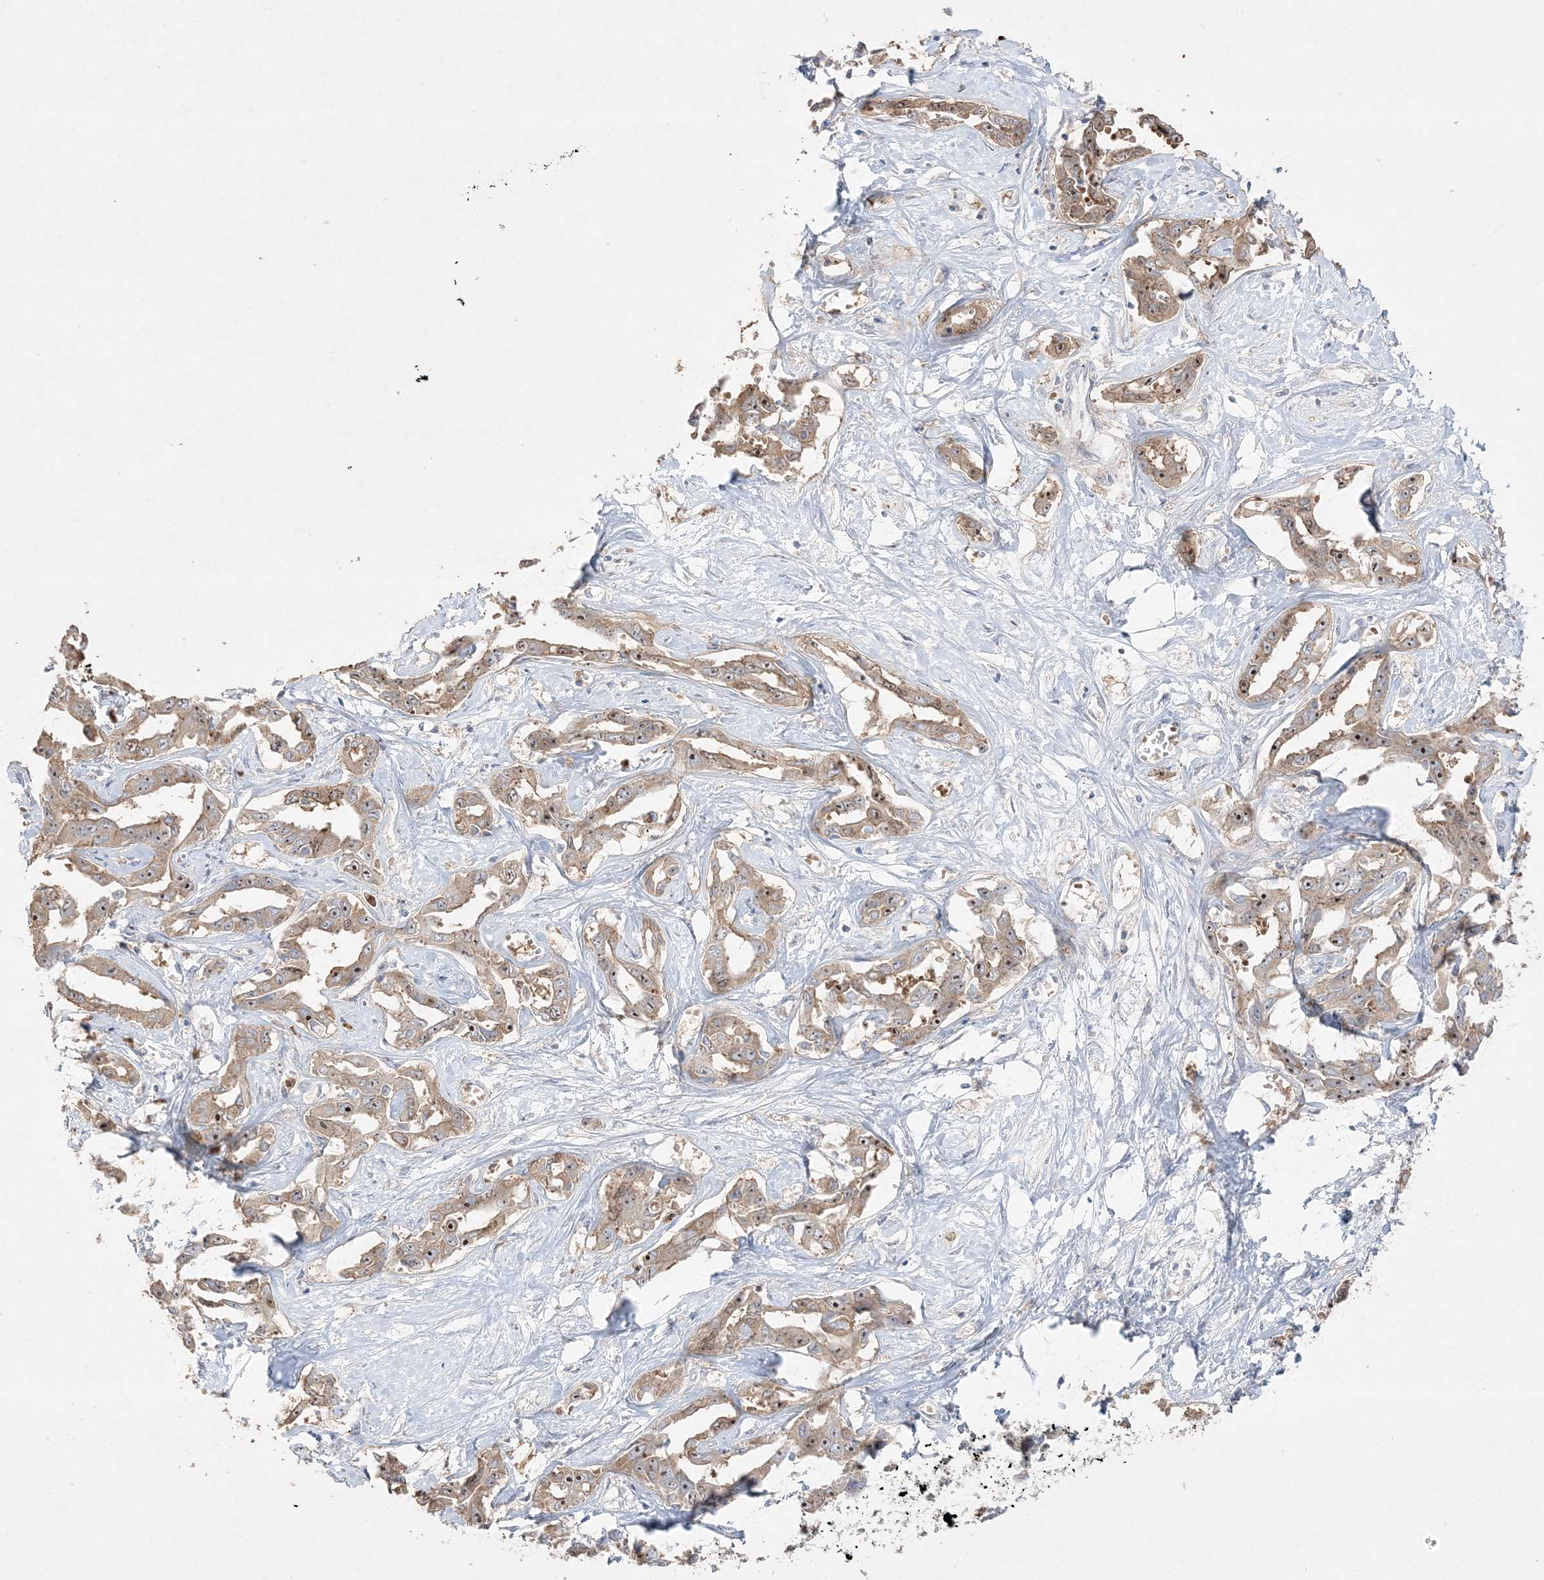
{"staining": {"intensity": "moderate", "quantity": ">75%", "location": "cytoplasmic/membranous,nuclear"}, "tissue": "liver cancer", "cell_type": "Tumor cells", "image_type": "cancer", "snomed": [{"axis": "morphology", "description": "Cholangiocarcinoma"}, {"axis": "topography", "description": "Liver"}], "caption": "Immunohistochemical staining of human cholangiocarcinoma (liver) displays moderate cytoplasmic/membranous and nuclear protein staining in approximately >75% of tumor cells.", "gene": "NOP16", "patient": {"sex": "male", "age": 59}}